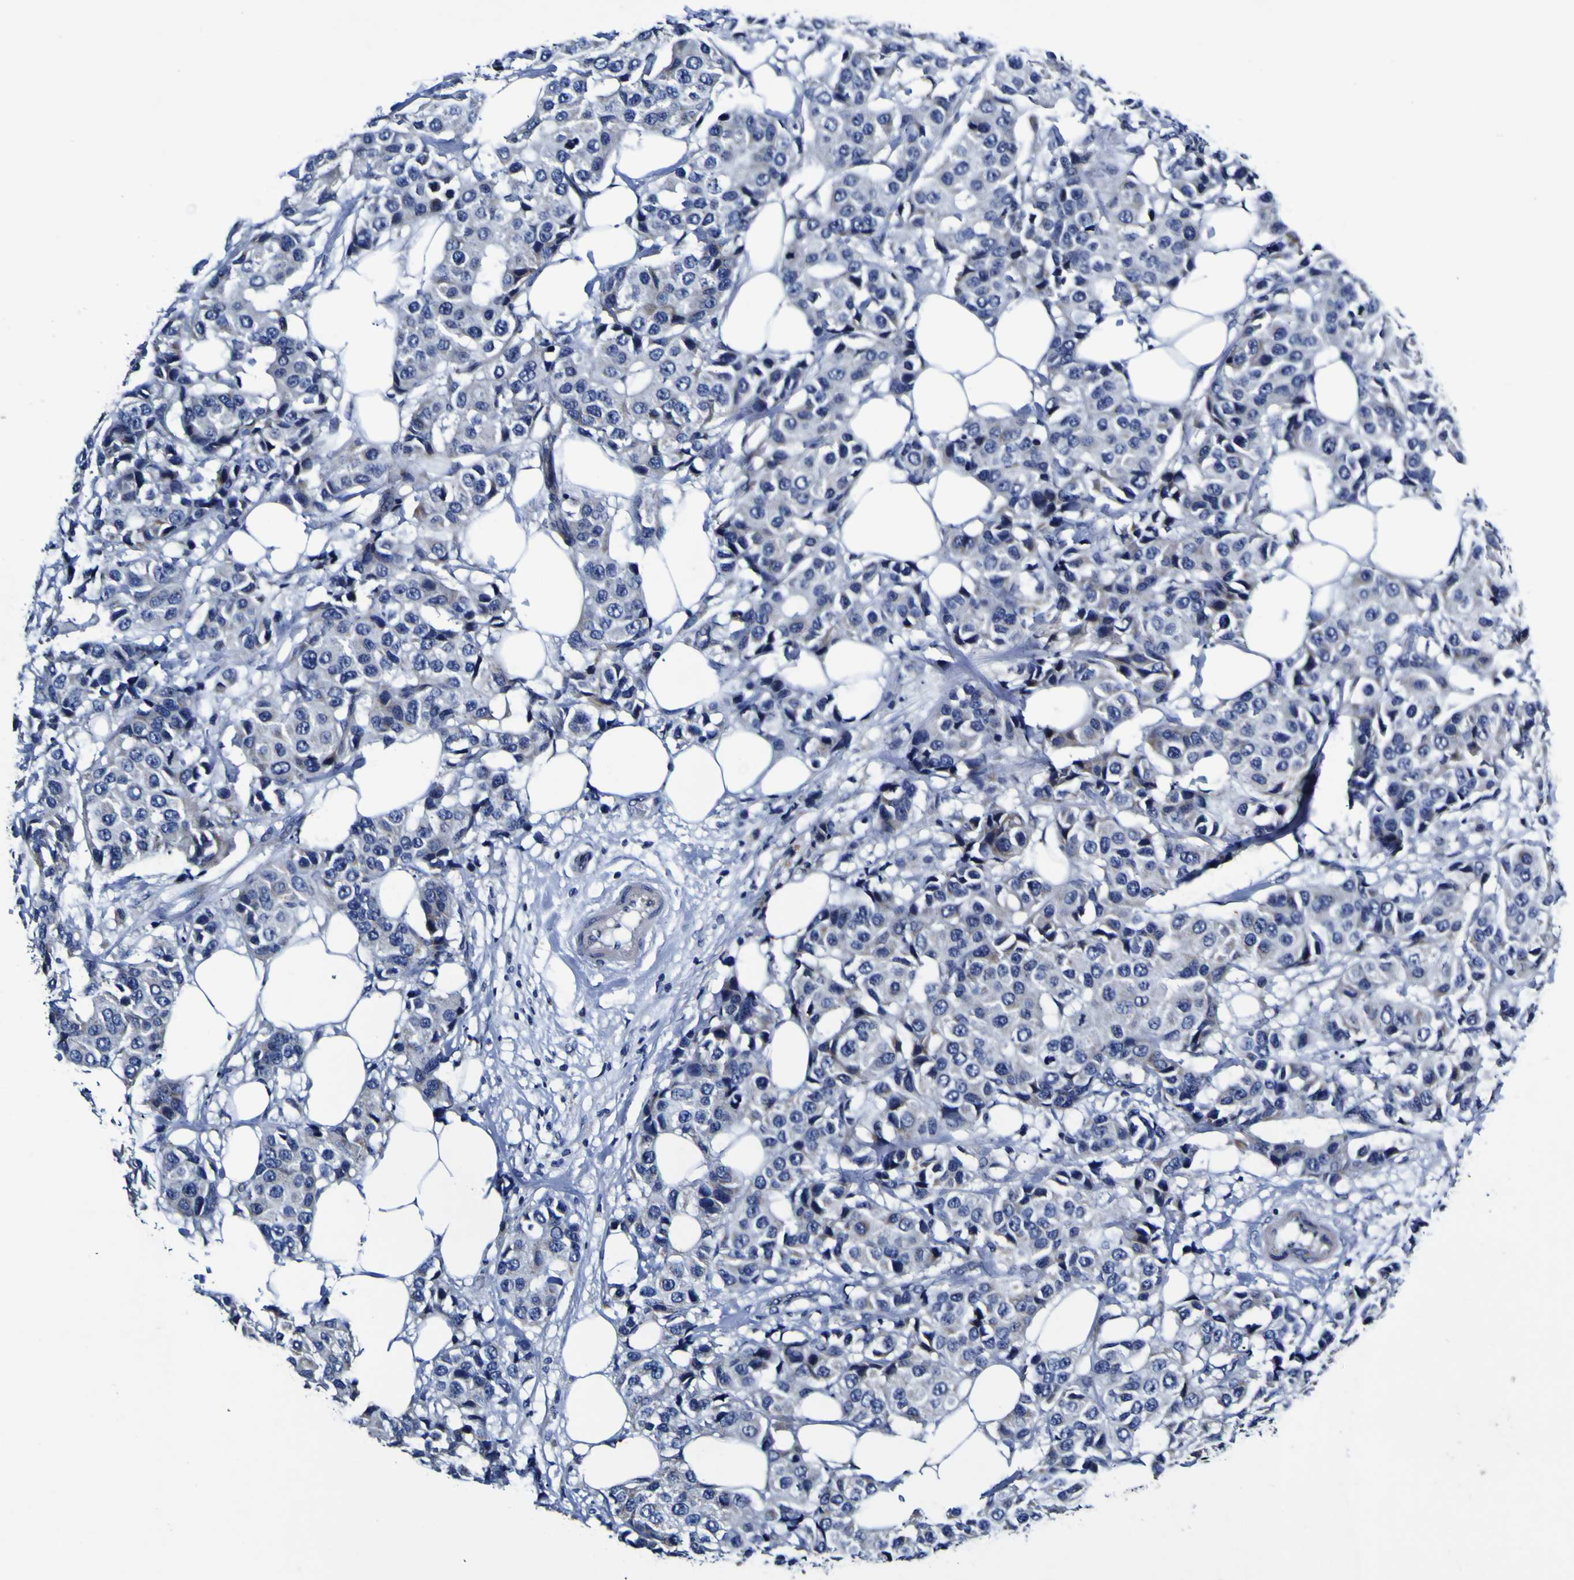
{"staining": {"intensity": "negative", "quantity": "none", "location": "none"}, "tissue": "breast cancer", "cell_type": "Tumor cells", "image_type": "cancer", "snomed": [{"axis": "morphology", "description": "Normal tissue, NOS"}, {"axis": "morphology", "description": "Duct carcinoma"}, {"axis": "topography", "description": "Breast"}], "caption": "Immunohistochemistry (IHC) of human breast cancer exhibits no expression in tumor cells.", "gene": "PANK4", "patient": {"sex": "female", "age": 39}}